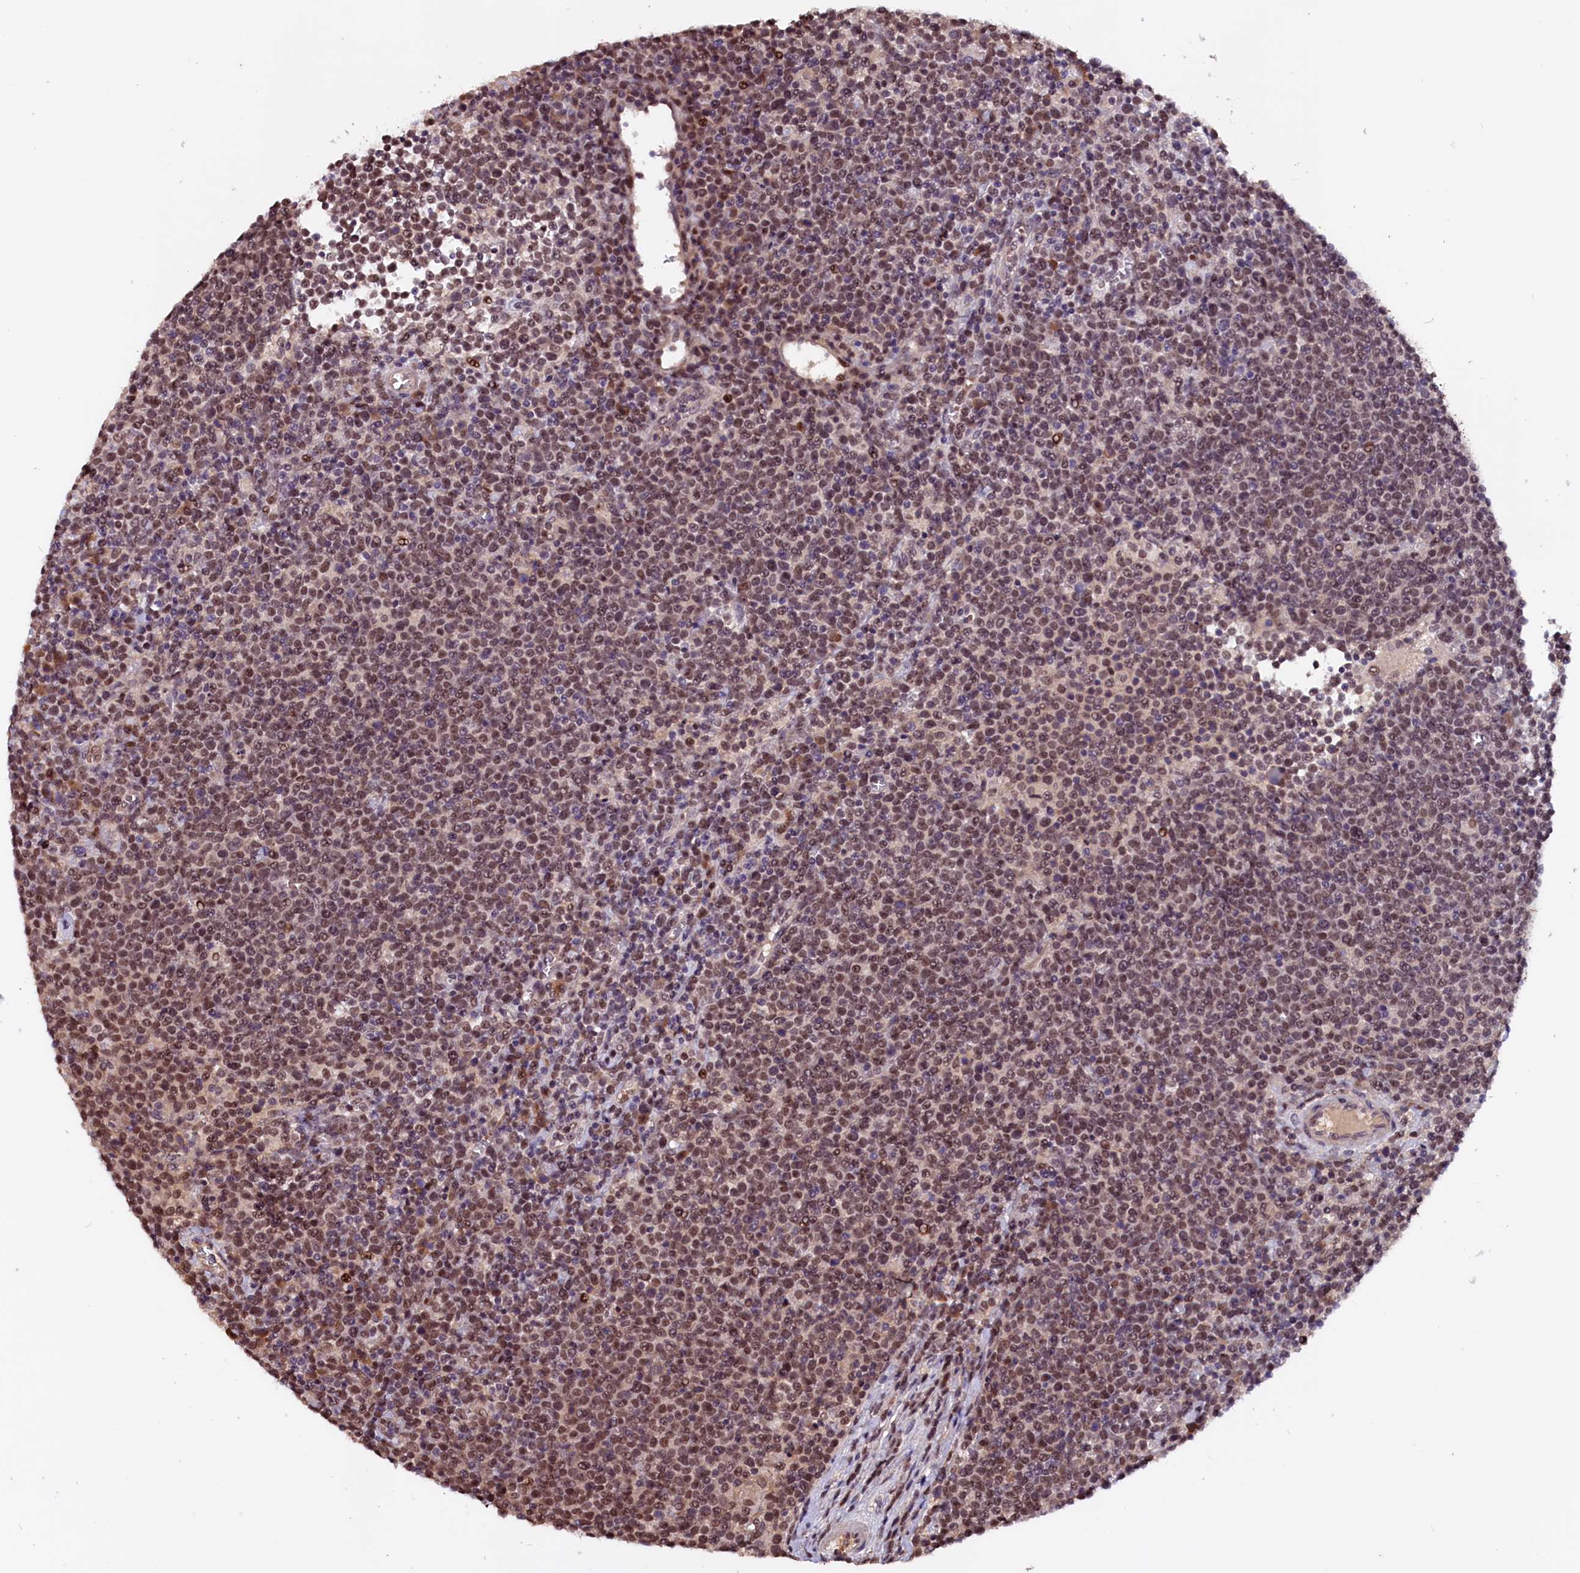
{"staining": {"intensity": "moderate", "quantity": ">75%", "location": "nuclear"}, "tissue": "lymphoma", "cell_type": "Tumor cells", "image_type": "cancer", "snomed": [{"axis": "morphology", "description": "Malignant lymphoma, non-Hodgkin's type, High grade"}, {"axis": "topography", "description": "Lymph node"}], "caption": "Lymphoma stained with DAB (3,3'-diaminobenzidine) IHC reveals medium levels of moderate nuclear staining in approximately >75% of tumor cells.", "gene": "RNMT", "patient": {"sex": "male", "age": 61}}